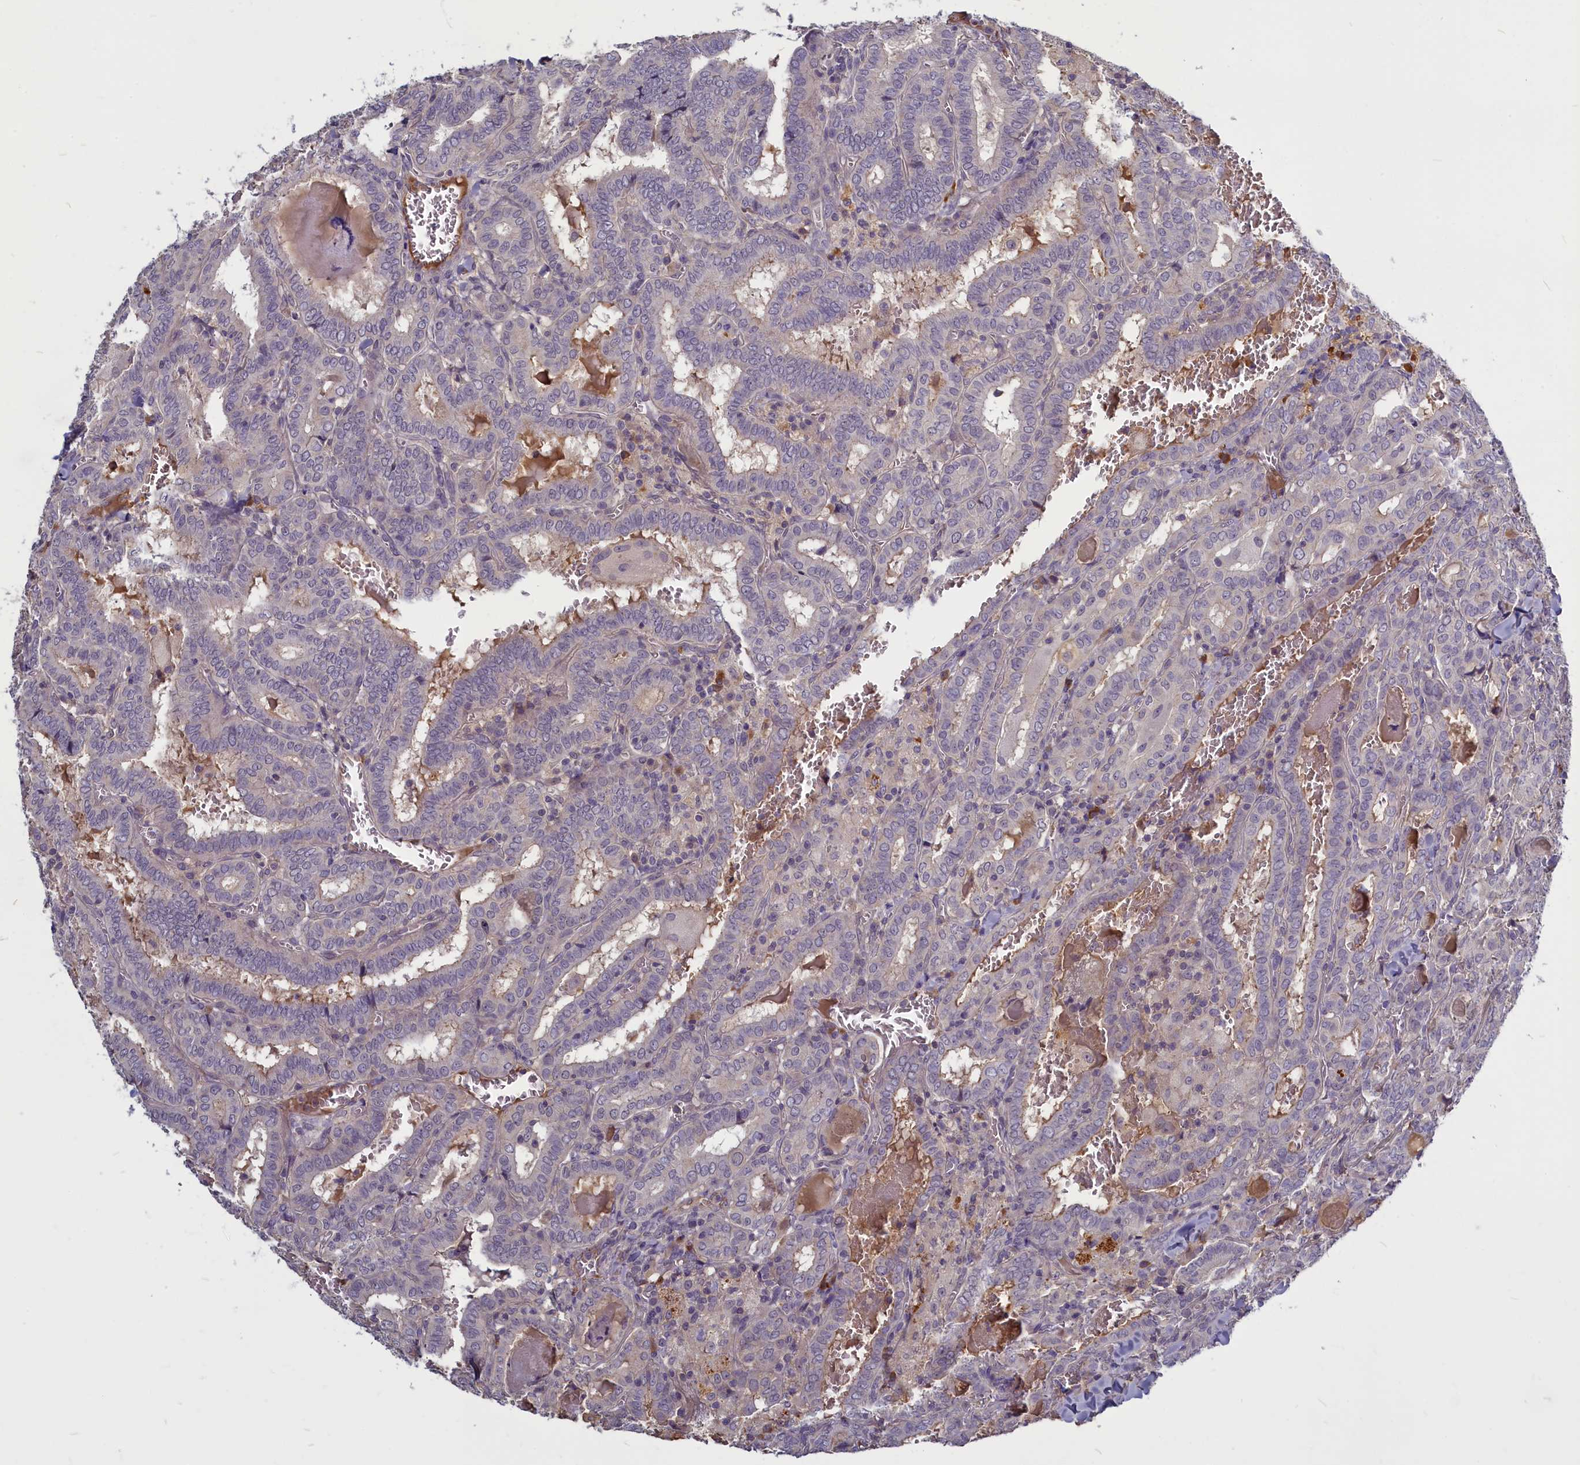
{"staining": {"intensity": "negative", "quantity": "none", "location": "none"}, "tissue": "thyroid cancer", "cell_type": "Tumor cells", "image_type": "cancer", "snomed": [{"axis": "morphology", "description": "Papillary adenocarcinoma, NOS"}, {"axis": "topography", "description": "Thyroid gland"}], "caption": "This is a photomicrograph of immunohistochemistry staining of thyroid papillary adenocarcinoma, which shows no positivity in tumor cells. (Immunohistochemistry, brightfield microscopy, high magnification).", "gene": "SV2C", "patient": {"sex": "female", "age": 72}}